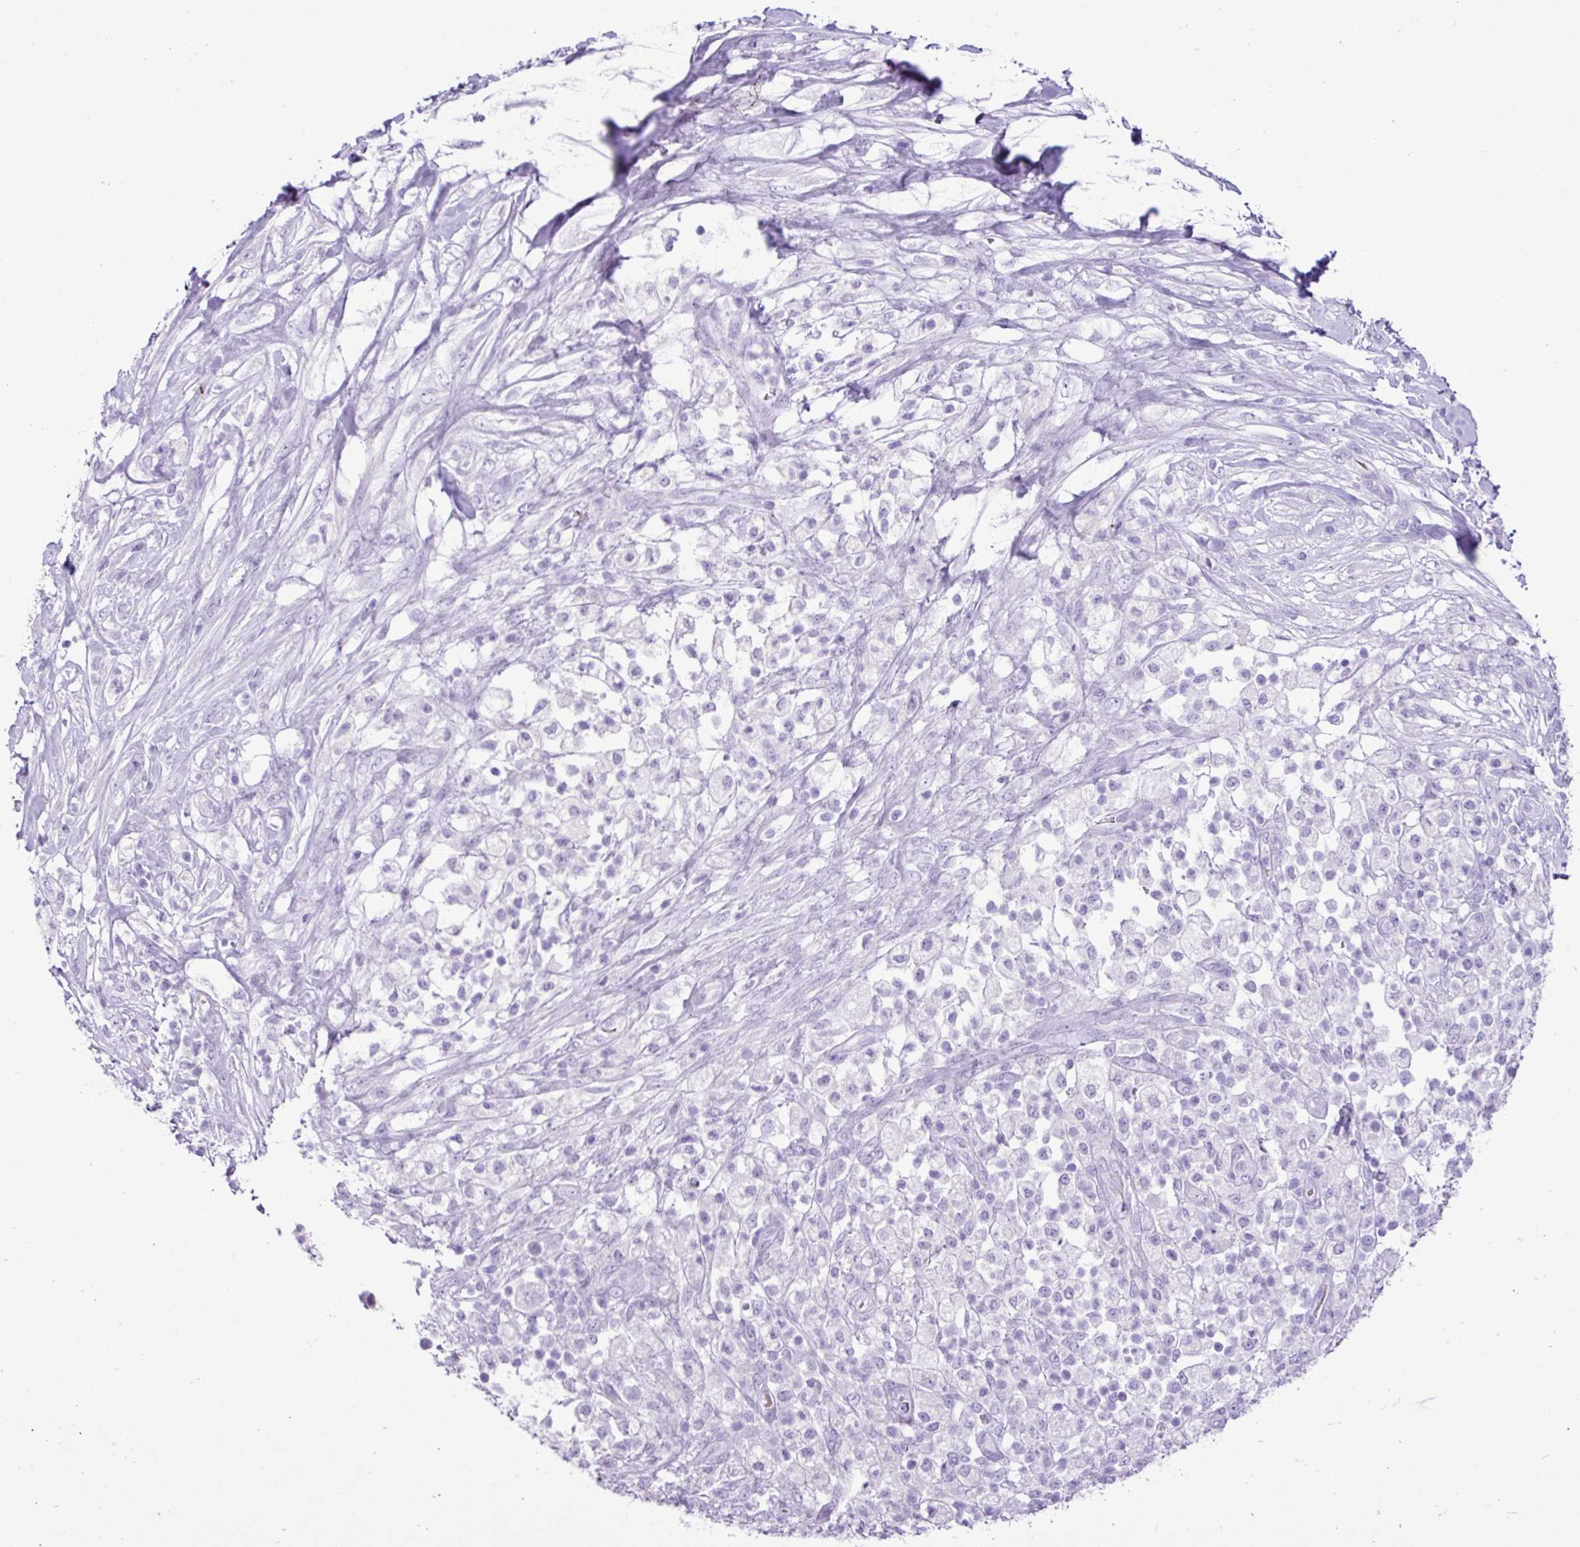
{"staining": {"intensity": "negative", "quantity": "none", "location": "none"}, "tissue": "pancreatic cancer", "cell_type": "Tumor cells", "image_type": "cancer", "snomed": [{"axis": "morphology", "description": "Adenocarcinoma, NOS"}, {"axis": "topography", "description": "Pancreas"}], "caption": "This histopathology image is of pancreatic cancer (adenocarcinoma) stained with immunohistochemistry to label a protein in brown with the nuclei are counter-stained blue. There is no staining in tumor cells.", "gene": "ZSCAN5A", "patient": {"sex": "female", "age": 72}}